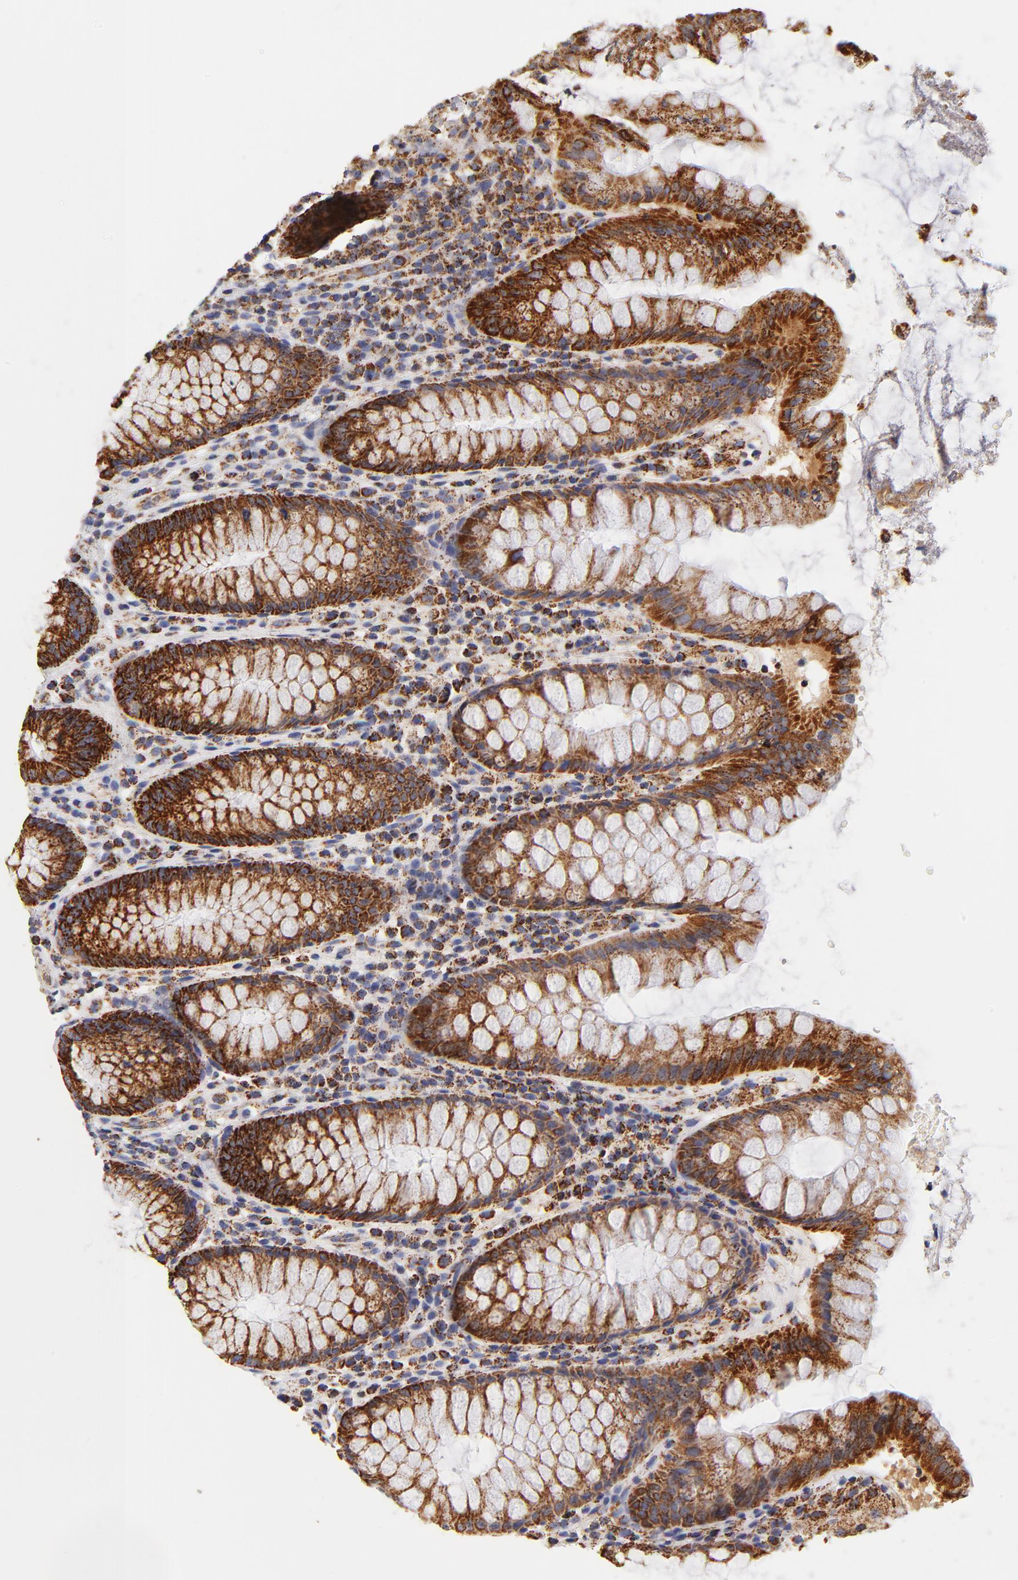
{"staining": {"intensity": "moderate", "quantity": ">75%", "location": "cytoplasmic/membranous"}, "tissue": "colon", "cell_type": "Endothelial cells", "image_type": "normal", "snomed": [{"axis": "morphology", "description": "Normal tissue, NOS"}, {"axis": "topography", "description": "Colon"}], "caption": "Colon stained with a brown dye exhibits moderate cytoplasmic/membranous positive expression in approximately >75% of endothelial cells.", "gene": "ECHS1", "patient": {"sex": "female", "age": 46}}